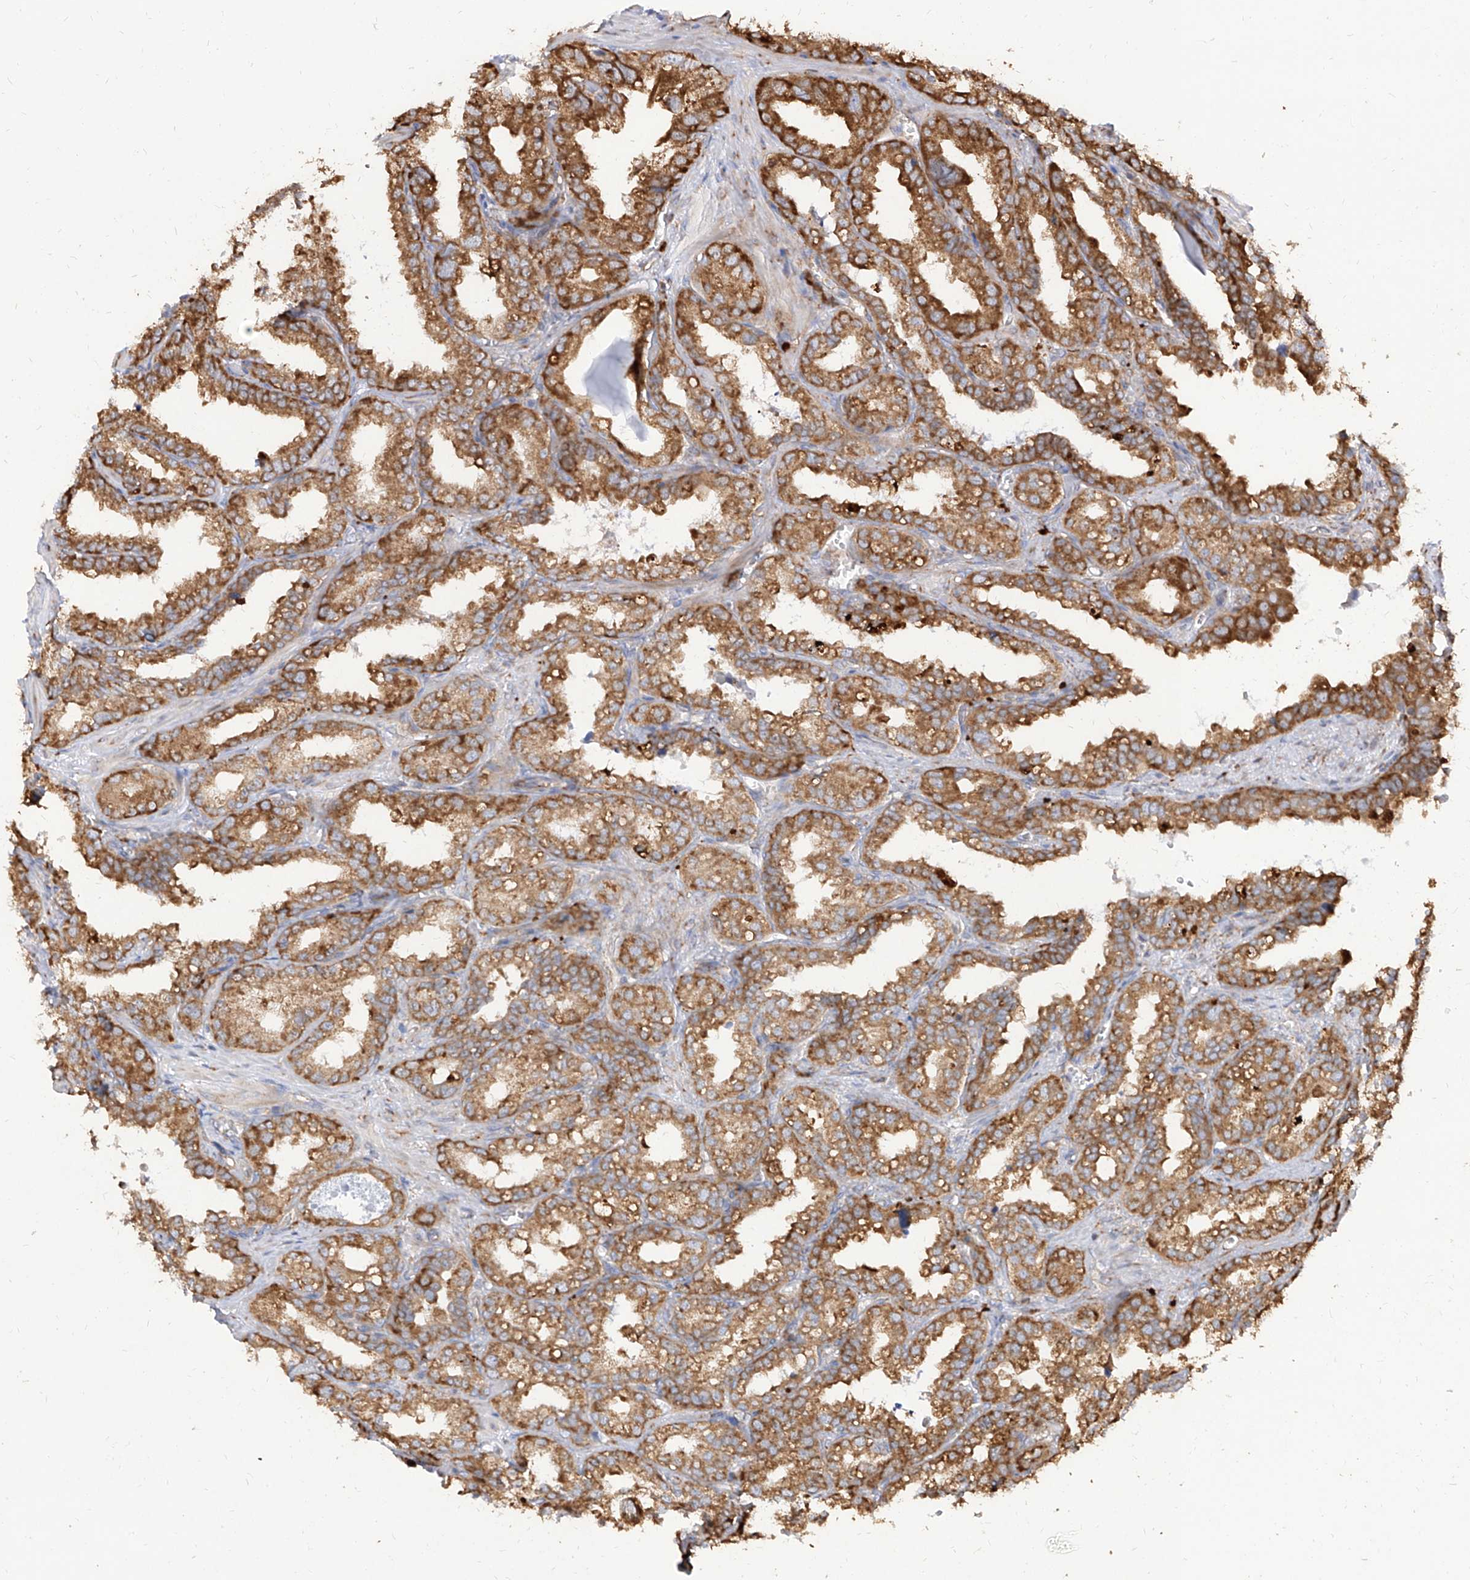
{"staining": {"intensity": "strong", "quantity": ">75%", "location": "cytoplasmic/membranous"}, "tissue": "seminal vesicle", "cell_type": "Glandular cells", "image_type": "normal", "snomed": [{"axis": "morphology", "description": "Normal tissue, NOS"}, {"axis": "topography", "description": "Prostate"}, {"axis": "topography", "description": "Seminal veicle"}], "caption": "Seminal vesicle stained for a protein (brown) displays strong cytoplasmic/membranous positive positivity in about >75% of glandular cells.", "gene": "RPS25", "patient": {"sex": "male", "age": 51}}